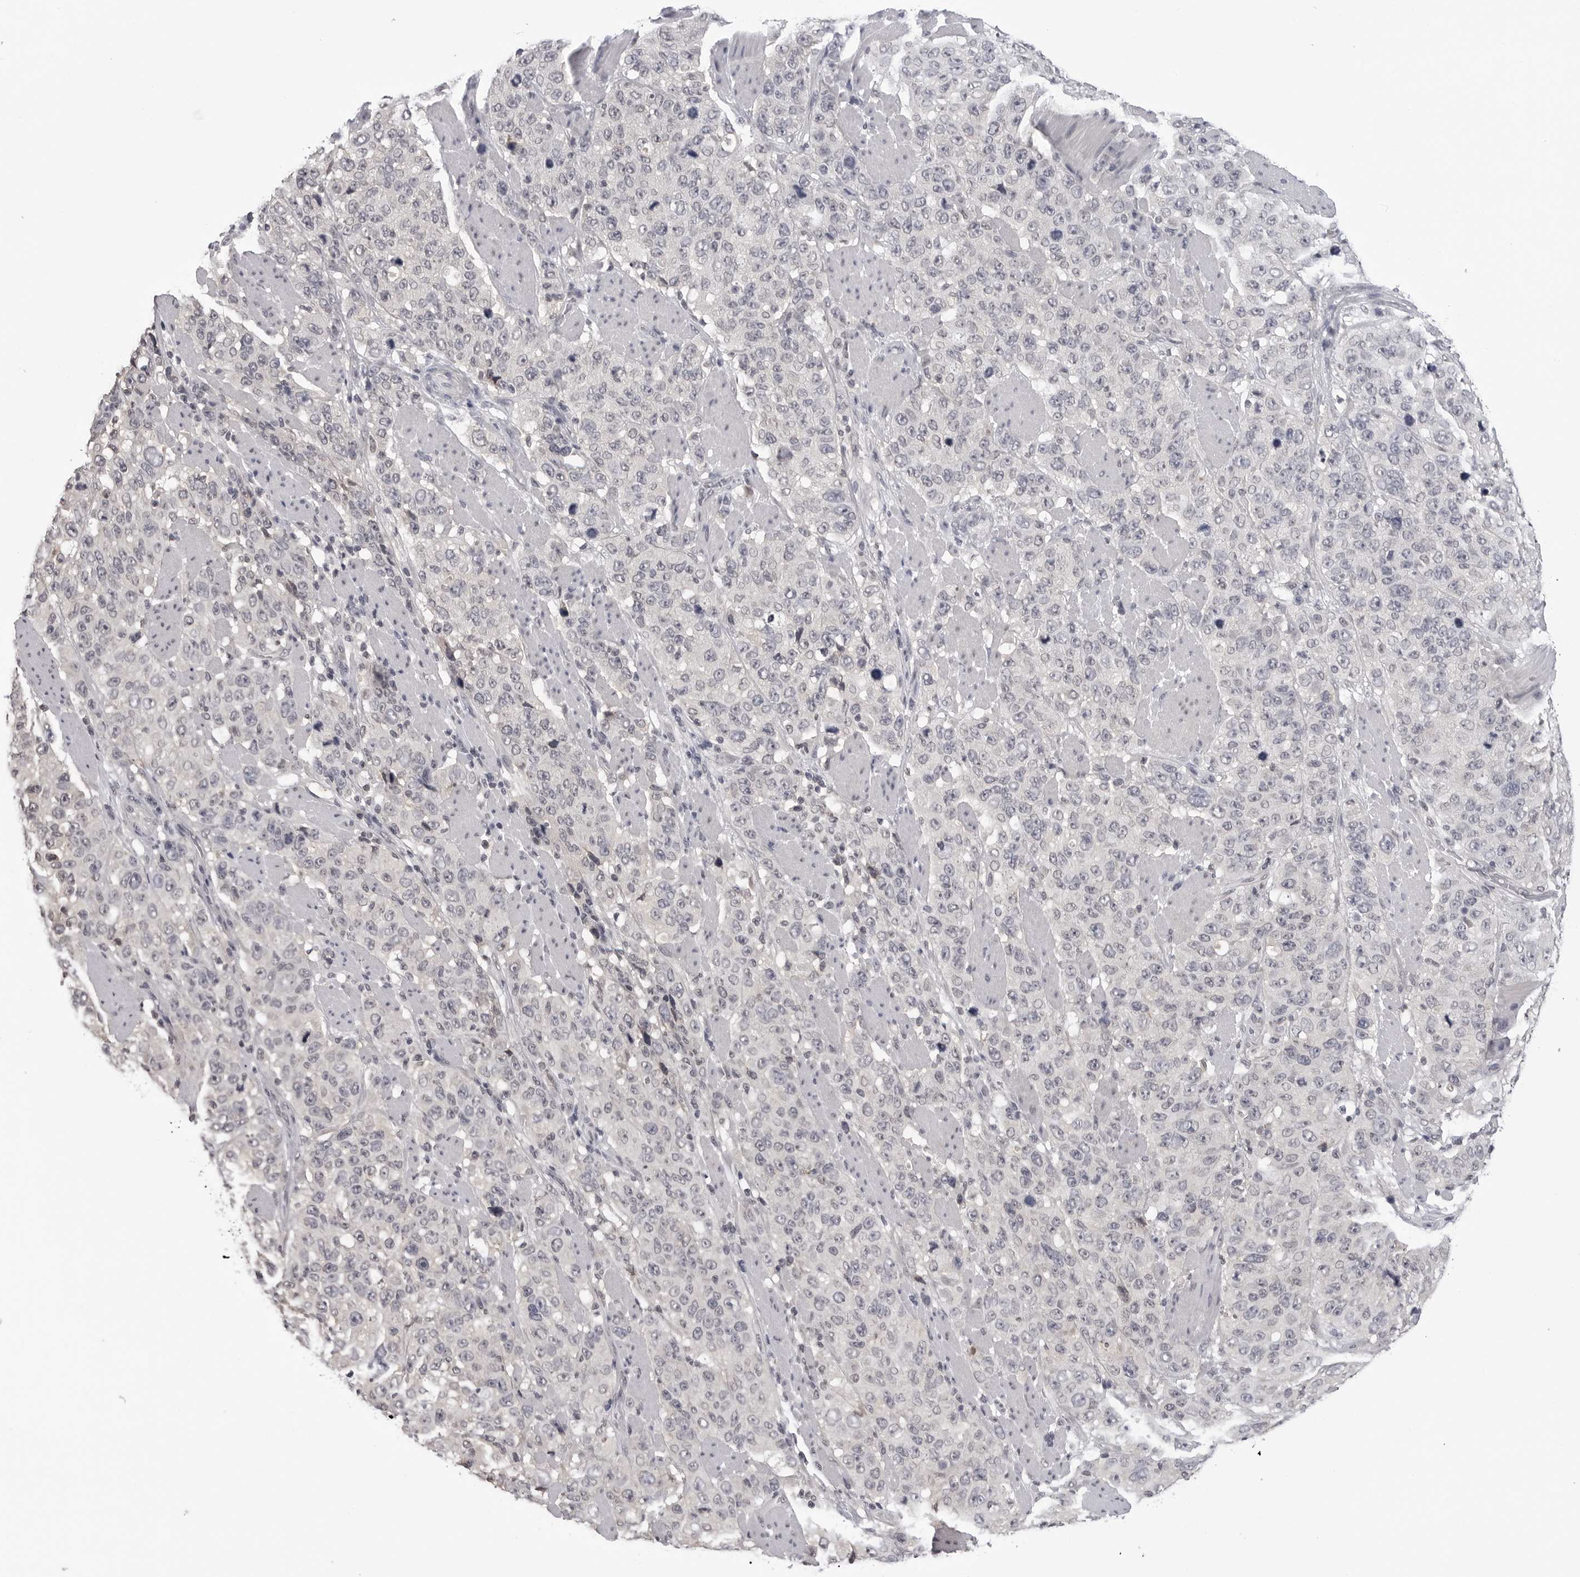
{"staining": {"intensity": "negative", "quantity": "none", "location": "none"}, "tissue": "stomach cancer", "cell_type": "Tumor cells", "image_type": "cancer", "snomed": [{"axis": "morphology", "description": "Adenocarcinoma, NOS"}, {"axis": "topography", "description": "Stomach"}], "caption": "Immunohistochemical staining of human stomach adenocarcinoma reveals no significant positivity in tumor cells.", "gene": "CDK20", "patient": {"sex": "male", "age": 48}}